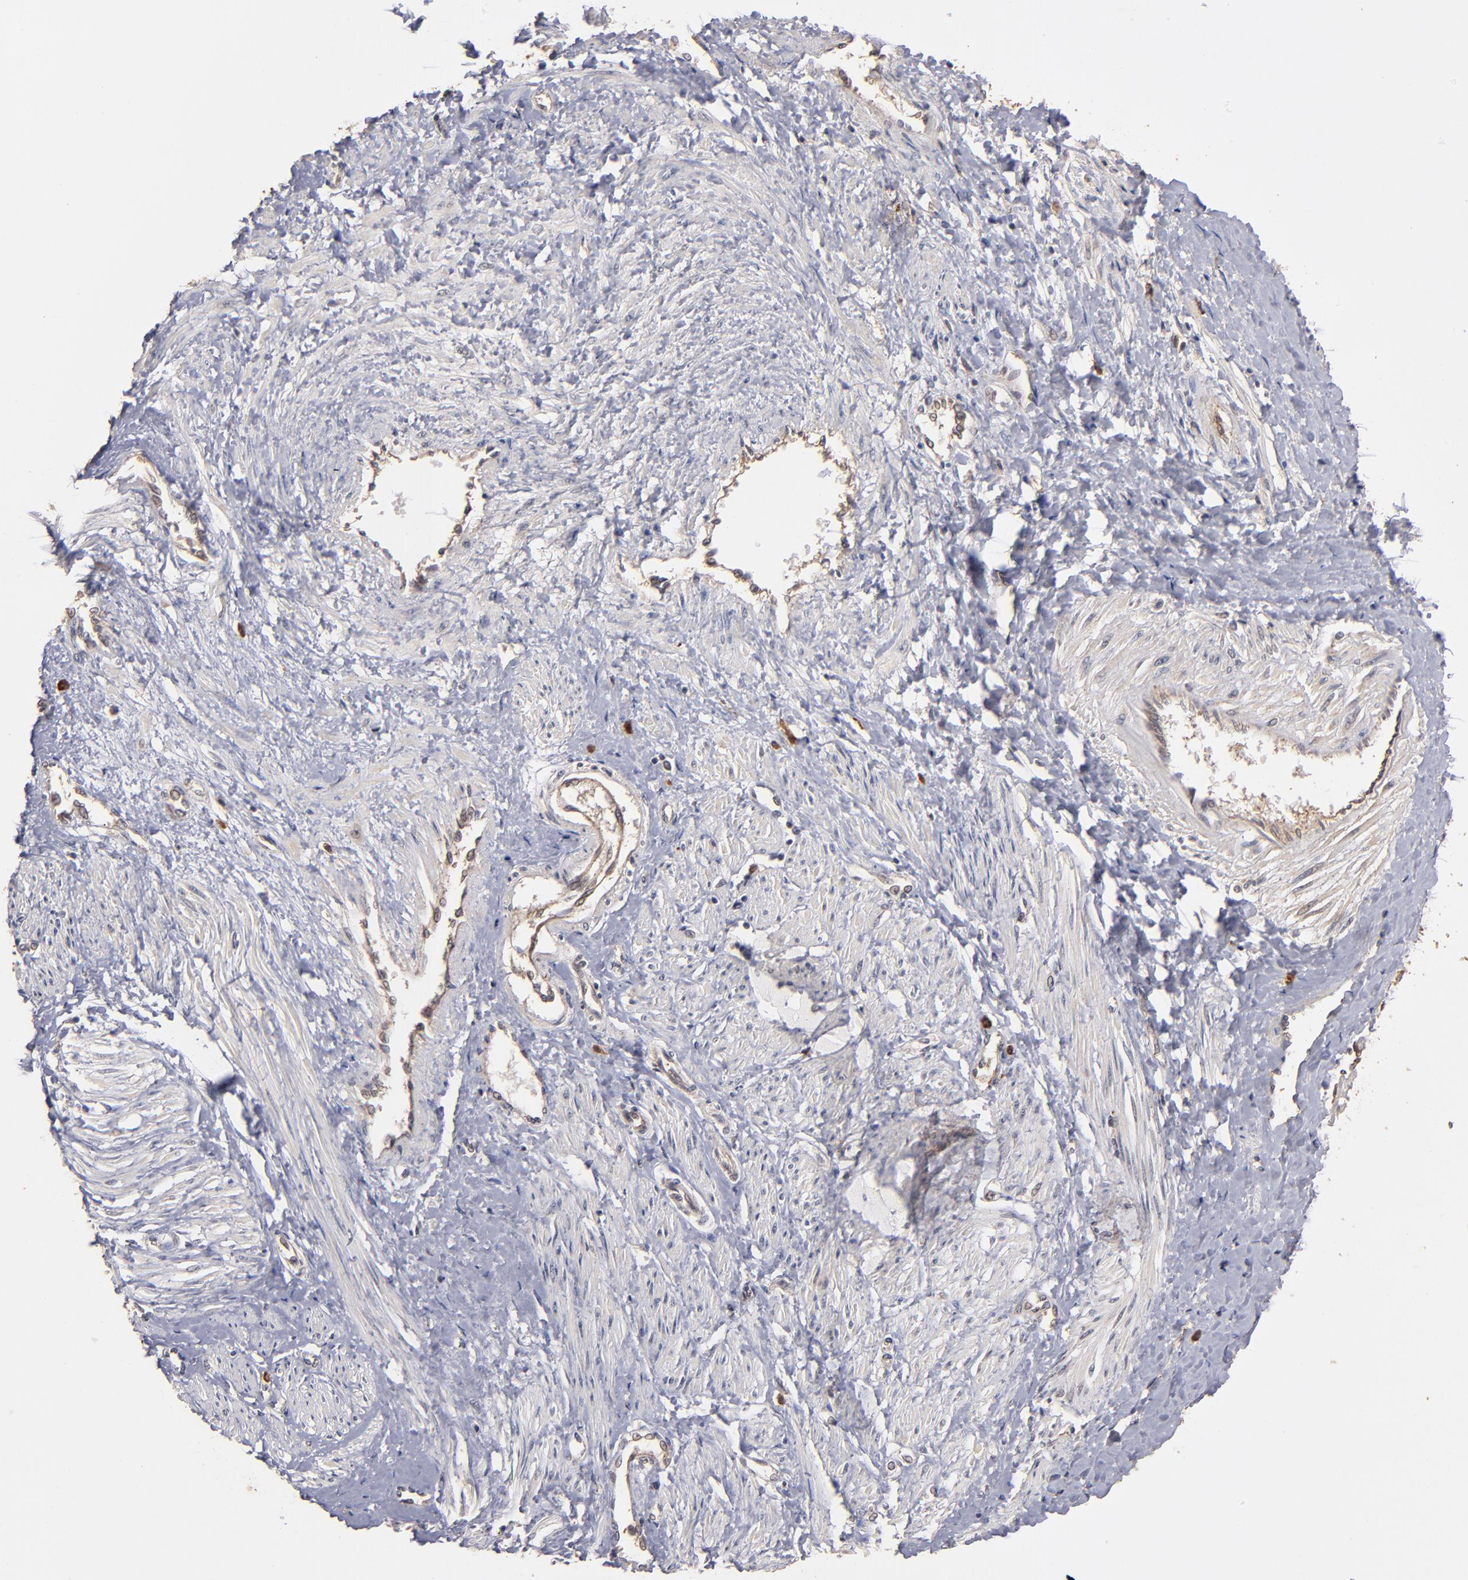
{"staining": {"intensity": "negative", "quantity": "none", "location": "none"}, "tissue": "smooth muscle", "cell_type": "Smooth muscle cells", "image_type": "normal", "snomed": [{"axis": "morphology", "description": "Normal tissue, NOS"}, {"axis": "topography", "description": "Smooth muscle"}, {"axis": "topography", "description": "Uterus"}], "caption": "Smooth muscle cells show no significant protein expression in unremarkable smooth muscle. Nuclei are stained in blue.", "gene": "BDKRB1", "patient": {"sex": "female", "age": 39}}